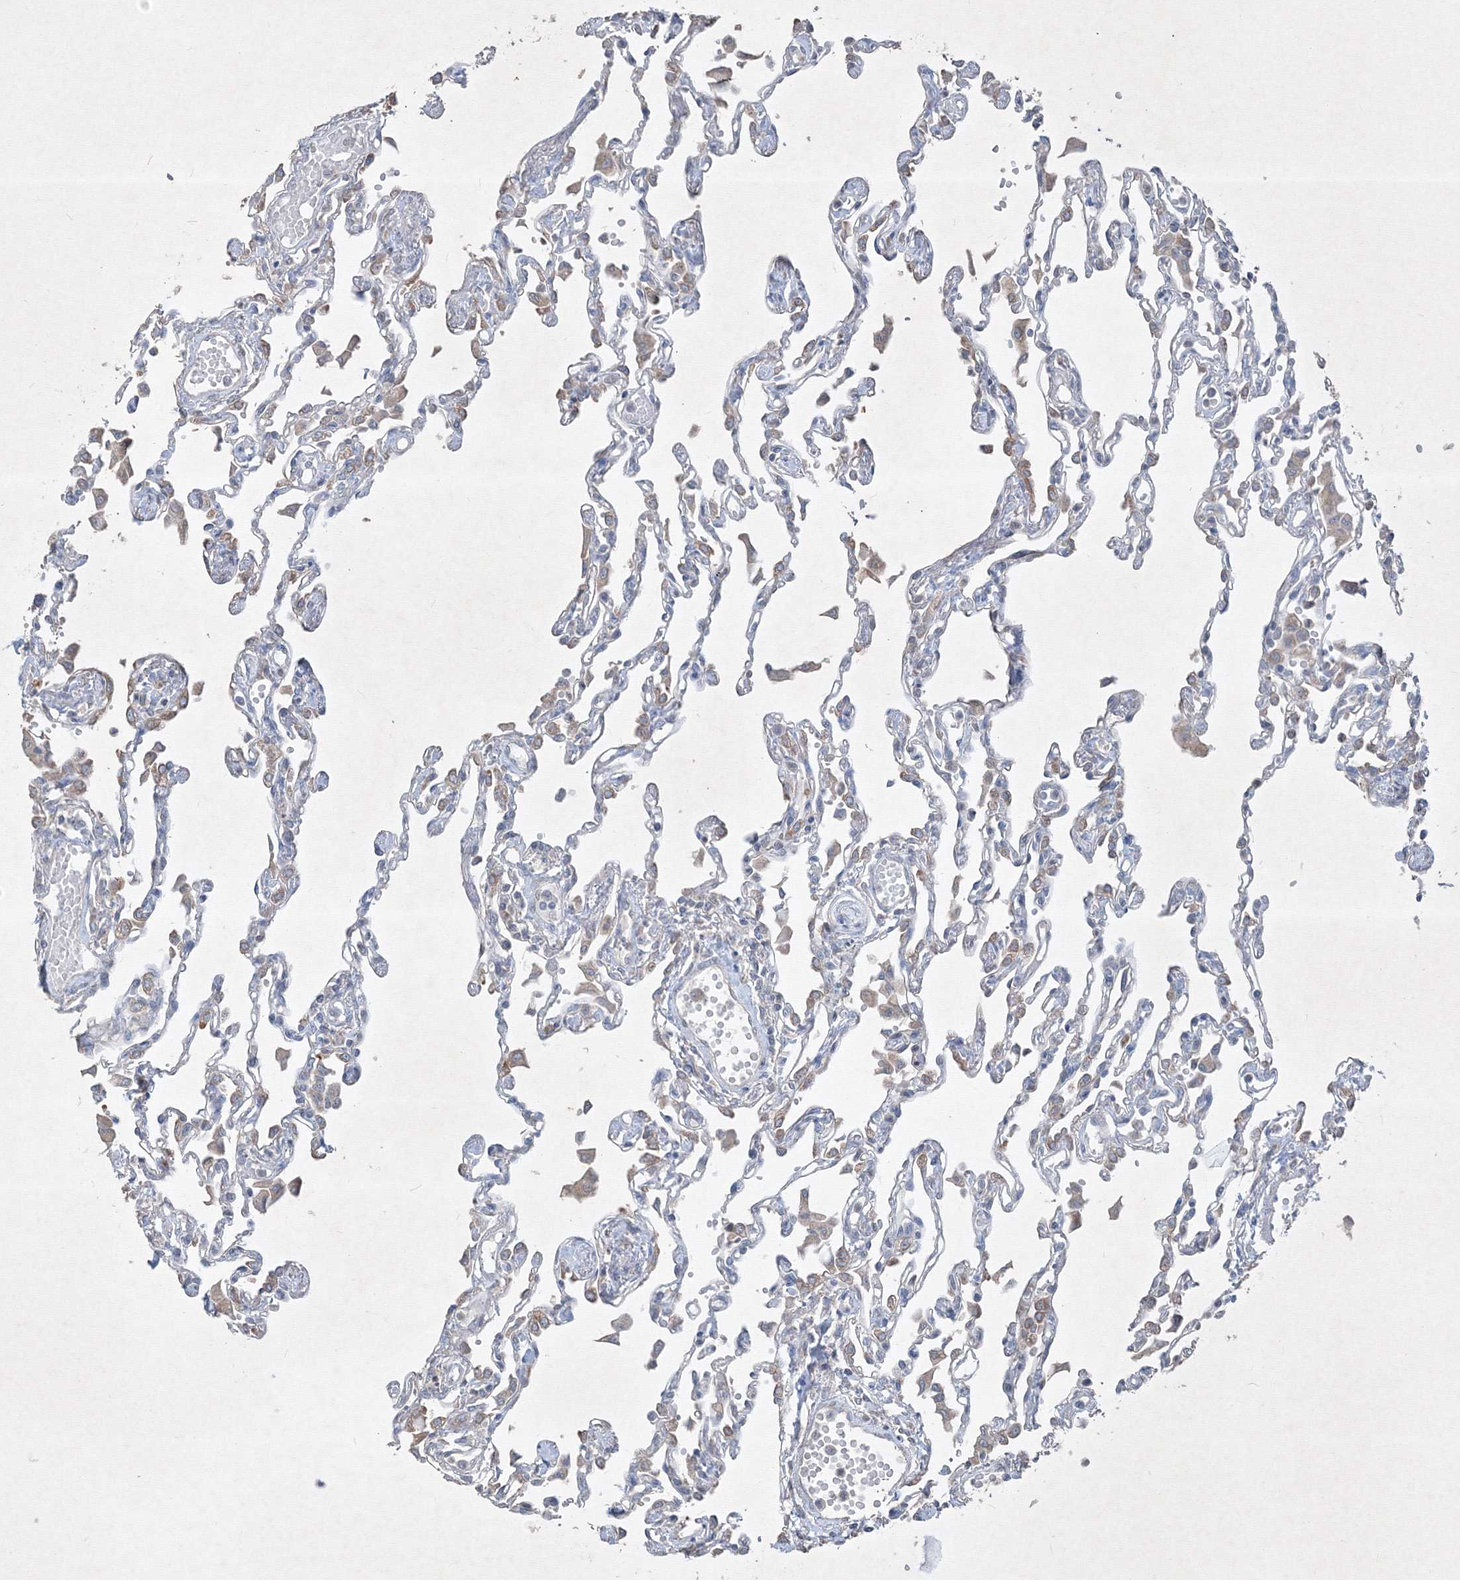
{"staining": {"intensity": "negative", "quantity": "none", "location": "none"}, "tissue": "lung", "cell_type": "Alveolar cells", "image_type": "normal", "snomed": [{"axis": "morphology", "description": "Normal tissue, NOS"}, {"axis": "topography", "description": "Bronchus"}, {"axis": "topography", "description": "Lung"}], "caption": "Alveolar cells are negative for protein expression in normal human lung. (DAB IHC, high magnification).", "gene": "IFNAR1", "patient": {"sex": "female", "age": 49}}